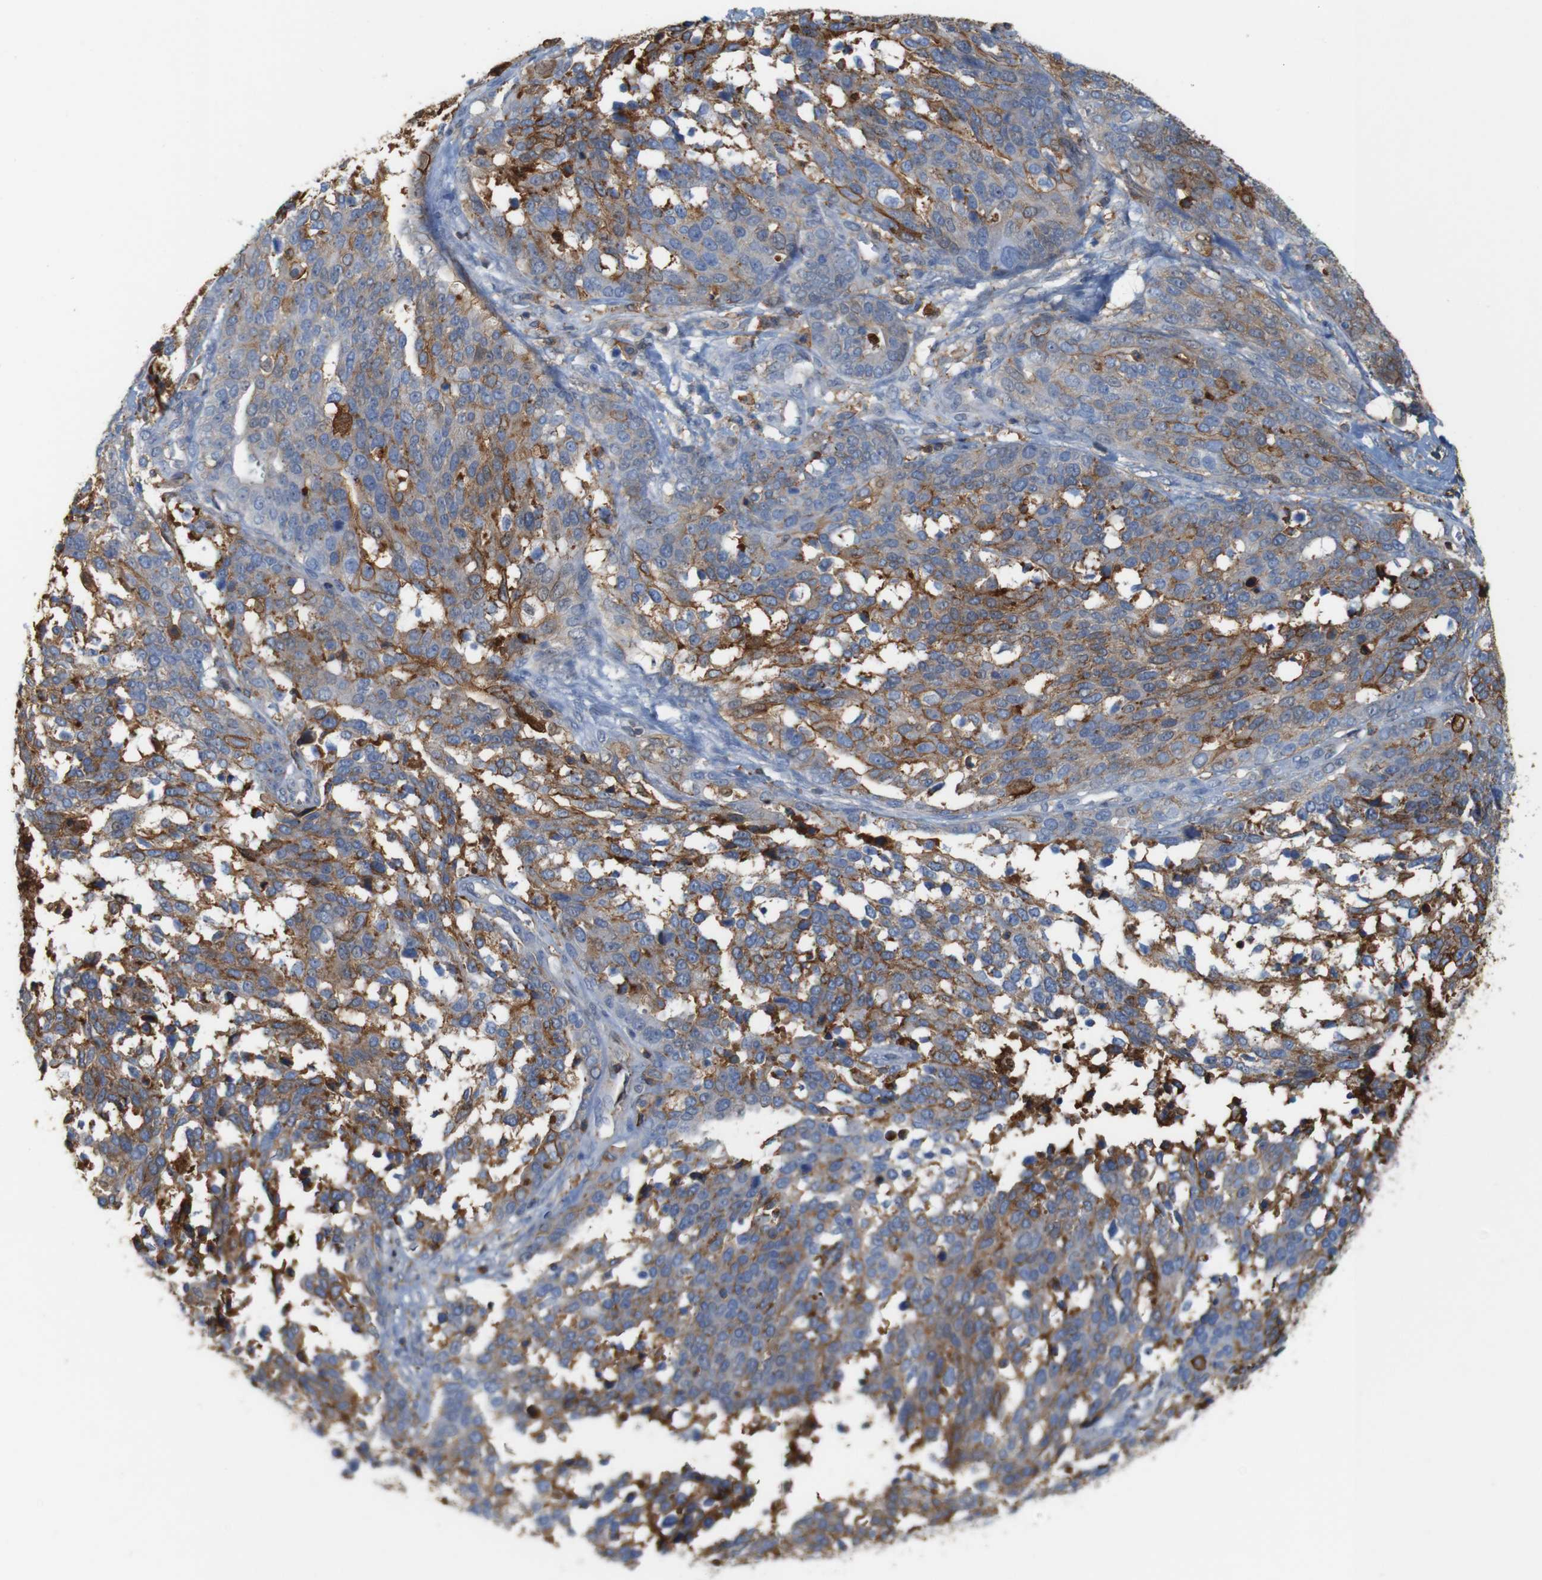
{"staining": {"intensity": "moderate", "quantity": "25%-75%", "location": "cytoplasmic/membranous"}, "tissue": "ovarian cancer", "cell_type": "Tumor cells", "image_type": "cancer", "snomed": [{"axis": "morphology", "description": "Cystadenocarcinoma, serous, NOS"}, {"axis": "topography", "description": "Ovary"}], "caption": "This histopathology image exhibits ovarian cancer (serous cystadenocarcinoma) stained with IHC to label a protein in brown. The cytoplasmic/membranous of tumor cells show moderate positivity for the protein. Nuclei are counter-stained blue.", "gene": "ANXA1", "patient": {"sex": "female", "age": 44}}